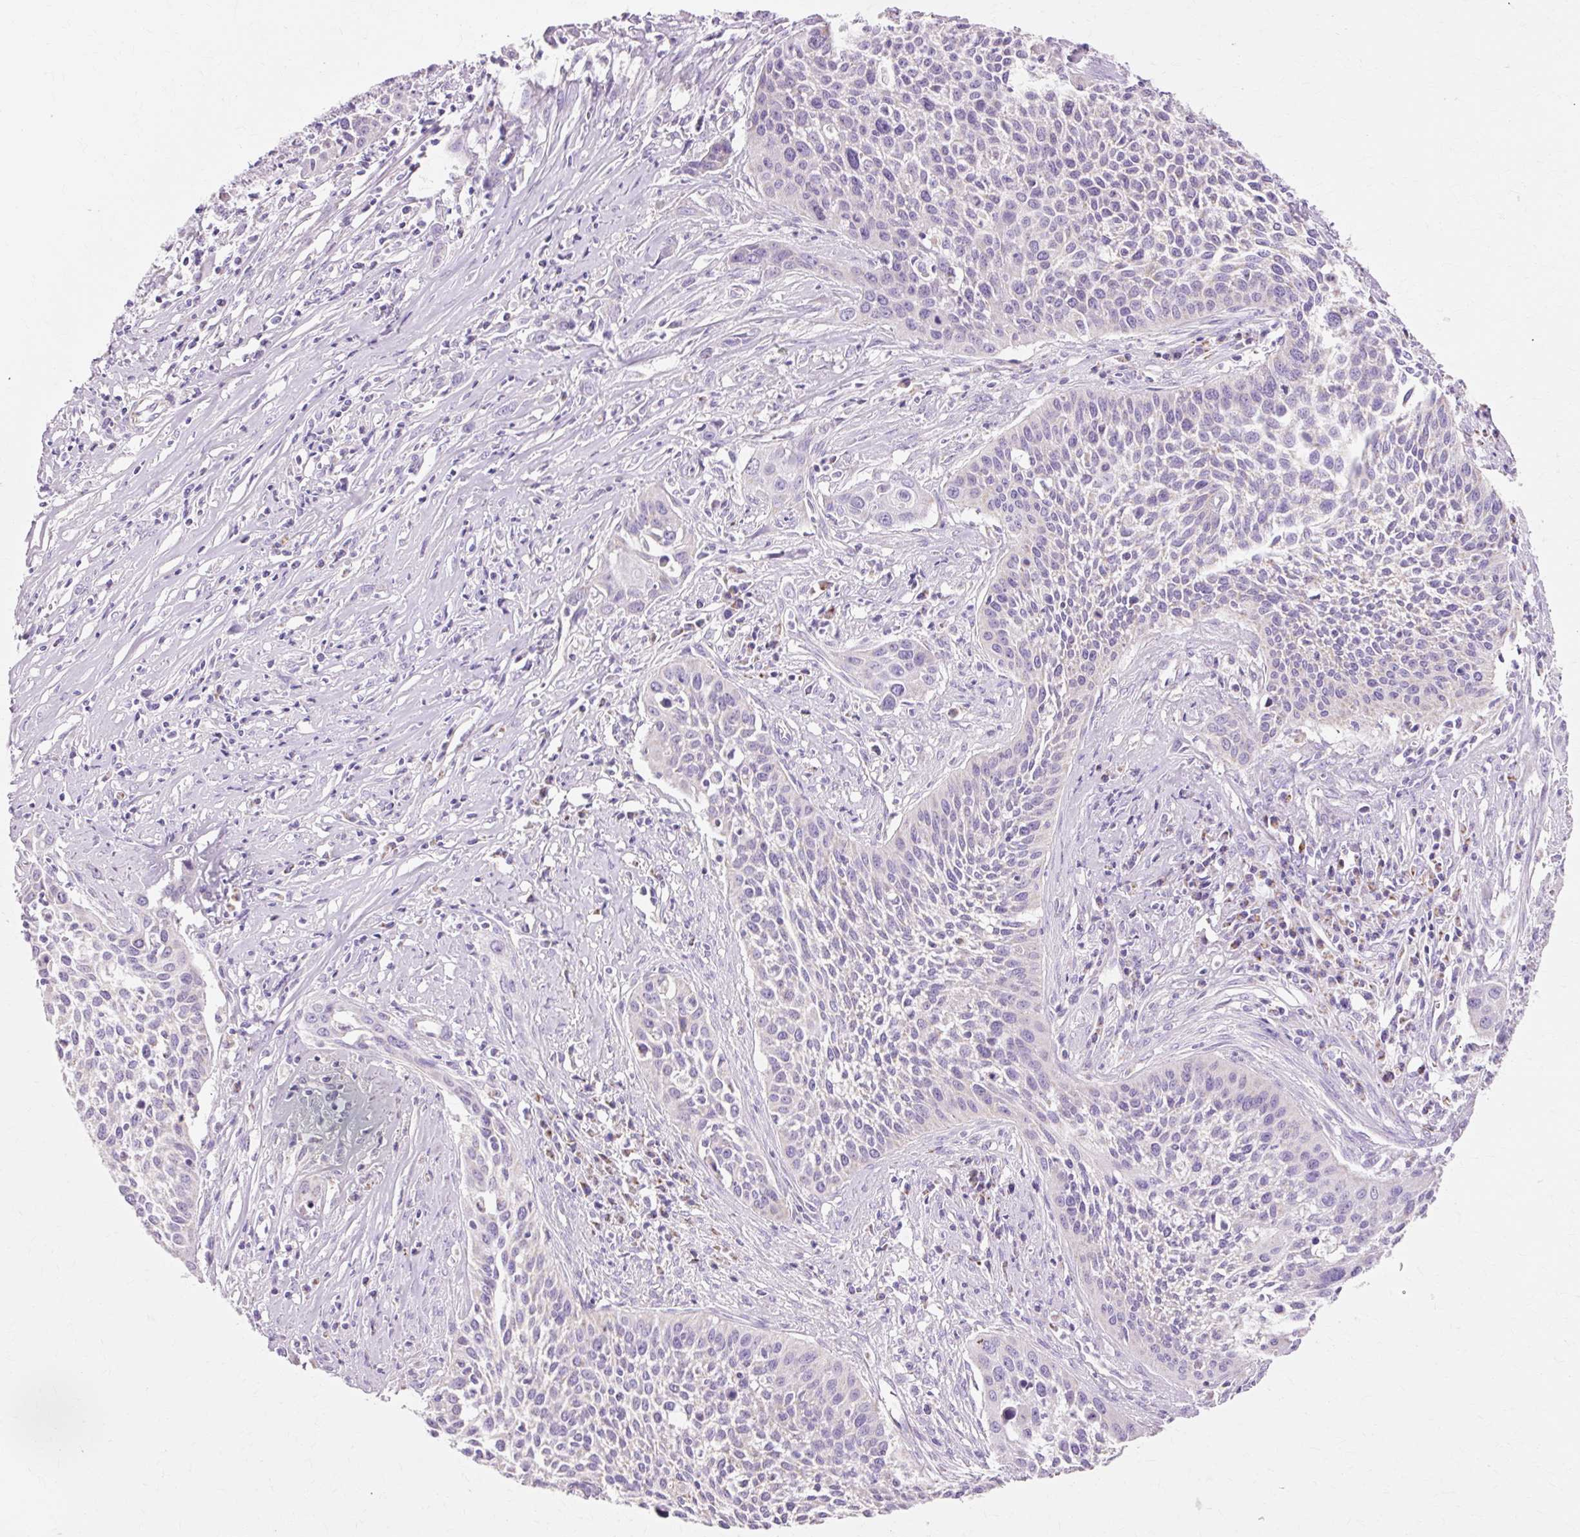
{"staining": {"intensity": "negative", "quantity": "none", "location": "none"}, "tissue": "cervical cancer", "cell_type": "Tumor cells", "image_type": "cancer", "snomed": [{"axis": "morphology", "description": "Squamous cell carcinoma, NOS"}, {"axis": "topography", "description": "Cervix"}], "caption": "DAB immunohistochemical staining of cervical cancer (squamous cell carcinoma) reveals no significant positivity in tumor cells.", "gene": "ATP5PO", "patient": {"sex": "female", "age": 34}}